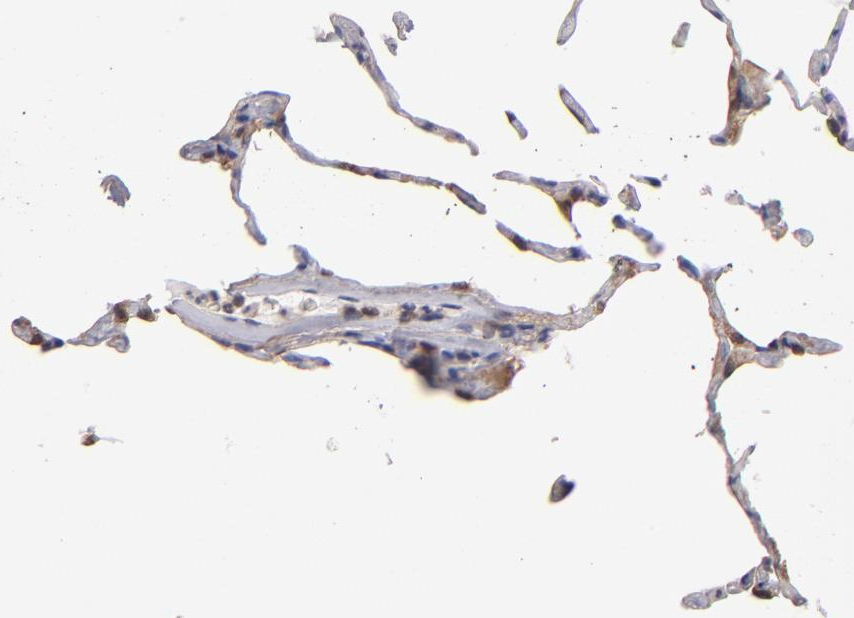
{"staining": {"intensity": "moderate", "quantity": ">75%", "location": "cytoplasmic/membranous,nuclear"}, "tissue": "lung", "cell_type": "Alveolar cells", "image_type": "normal", "snomed": [{"axis": "morphology", "description": "Normal tissue, NOS"}, {"axis": "topography", "description": "Lung"}], "caption": "Moderate cytoplasmic/membranous,nuclear expression for a protein is appreciated in about >75% of alveolar cells of unremarkable lung using IHC.", "gene": "GMFB", "patient": {"sex": "female", "age": 75}}